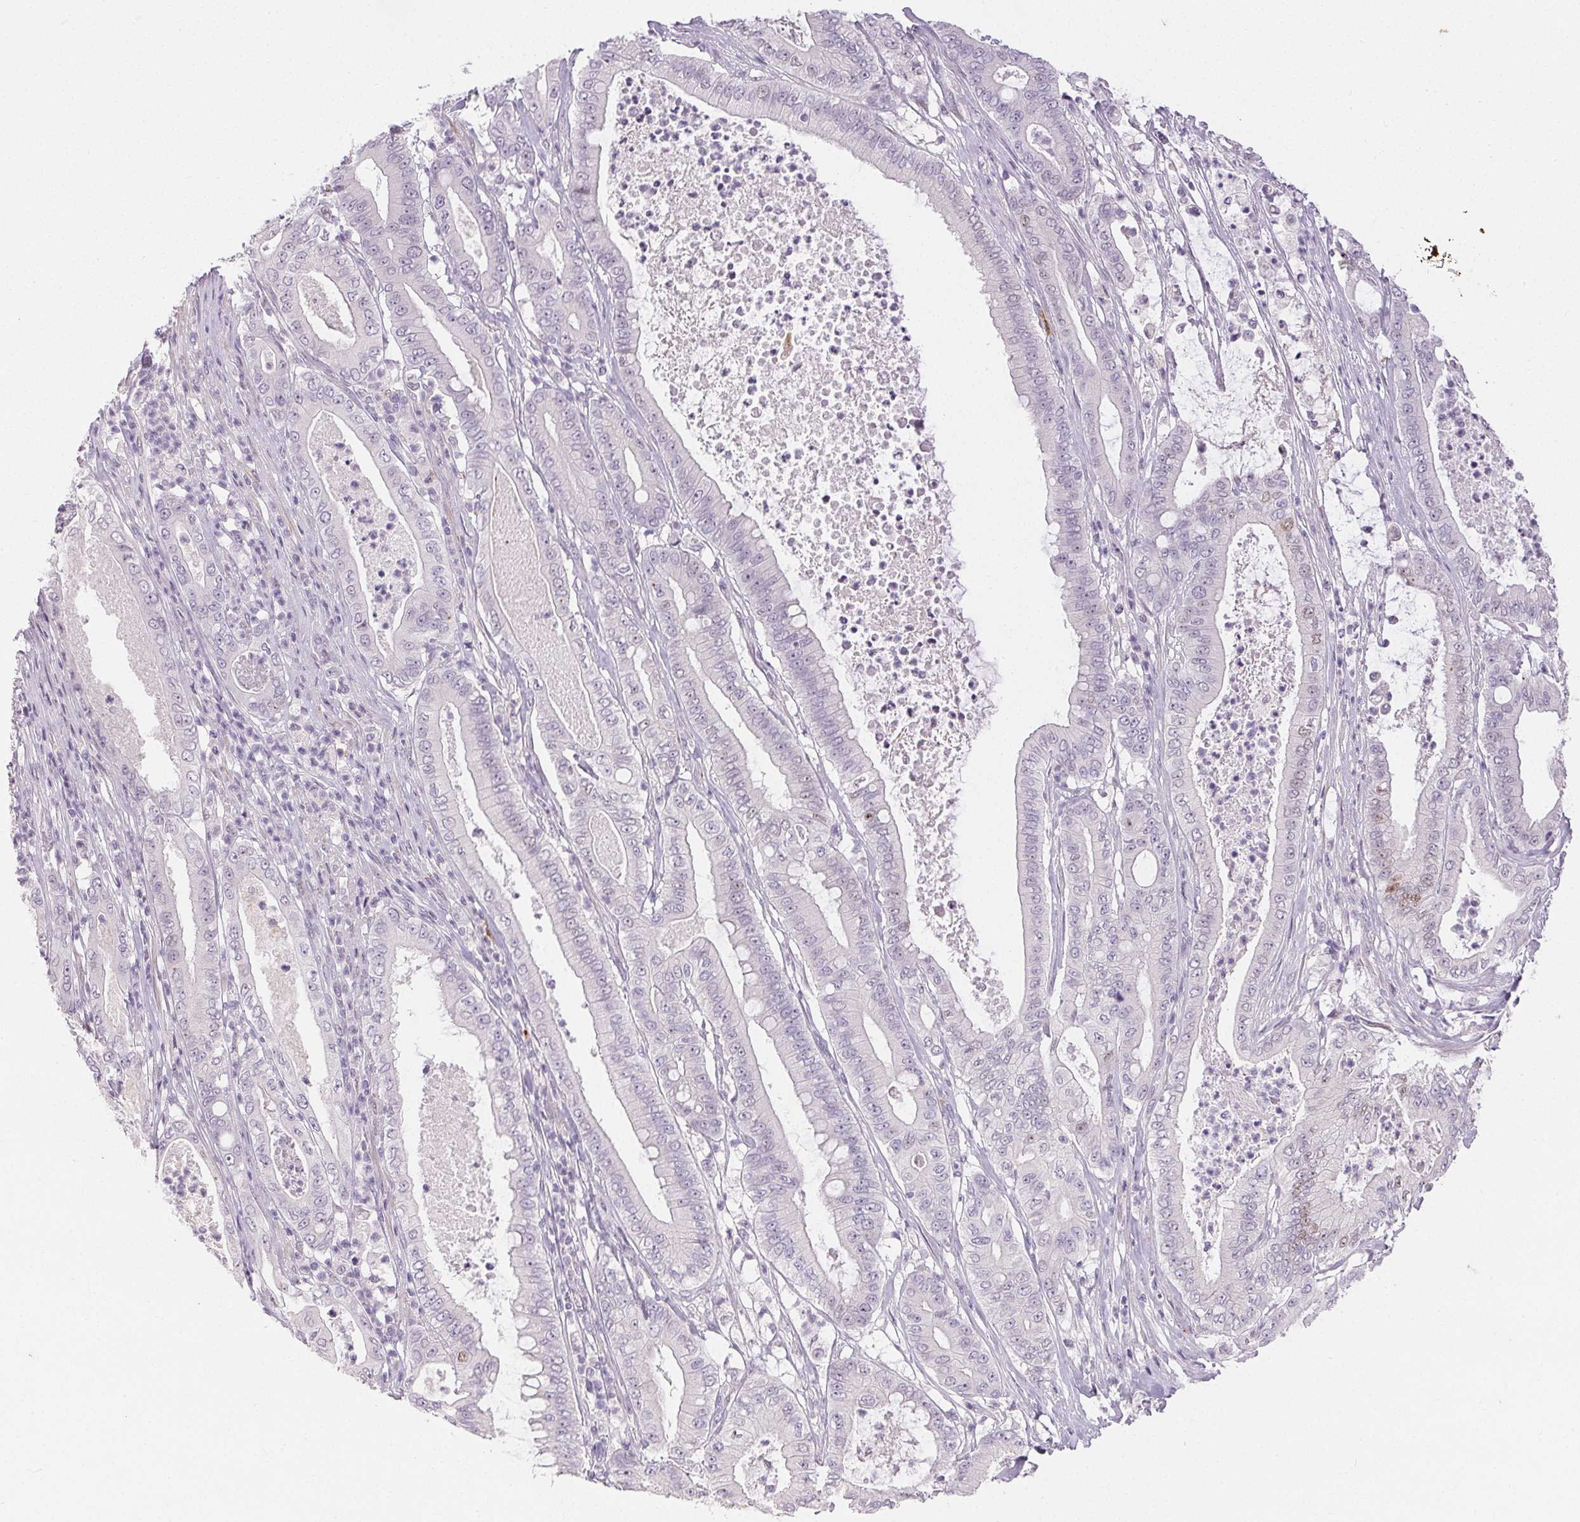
{"staining": {"intensity": "negative", "quantity": "none", "location": "none"}, "tissue": "pancreatic cancer", "cell_type": "Tumor cells", "image_type": "cancer", "snomed": [{"axis": "morphology", "description": "Adenocarcinoma, NOS"}, {"axis": "topography", "description": "Pancreas"}], "caption": "Image shows no protein expression in tumor cells of pancreatic cancer (adenocarcinoma) tissue.", "gene": "RPGRIP1", "patient": {"sex": "male", "age": 71}}